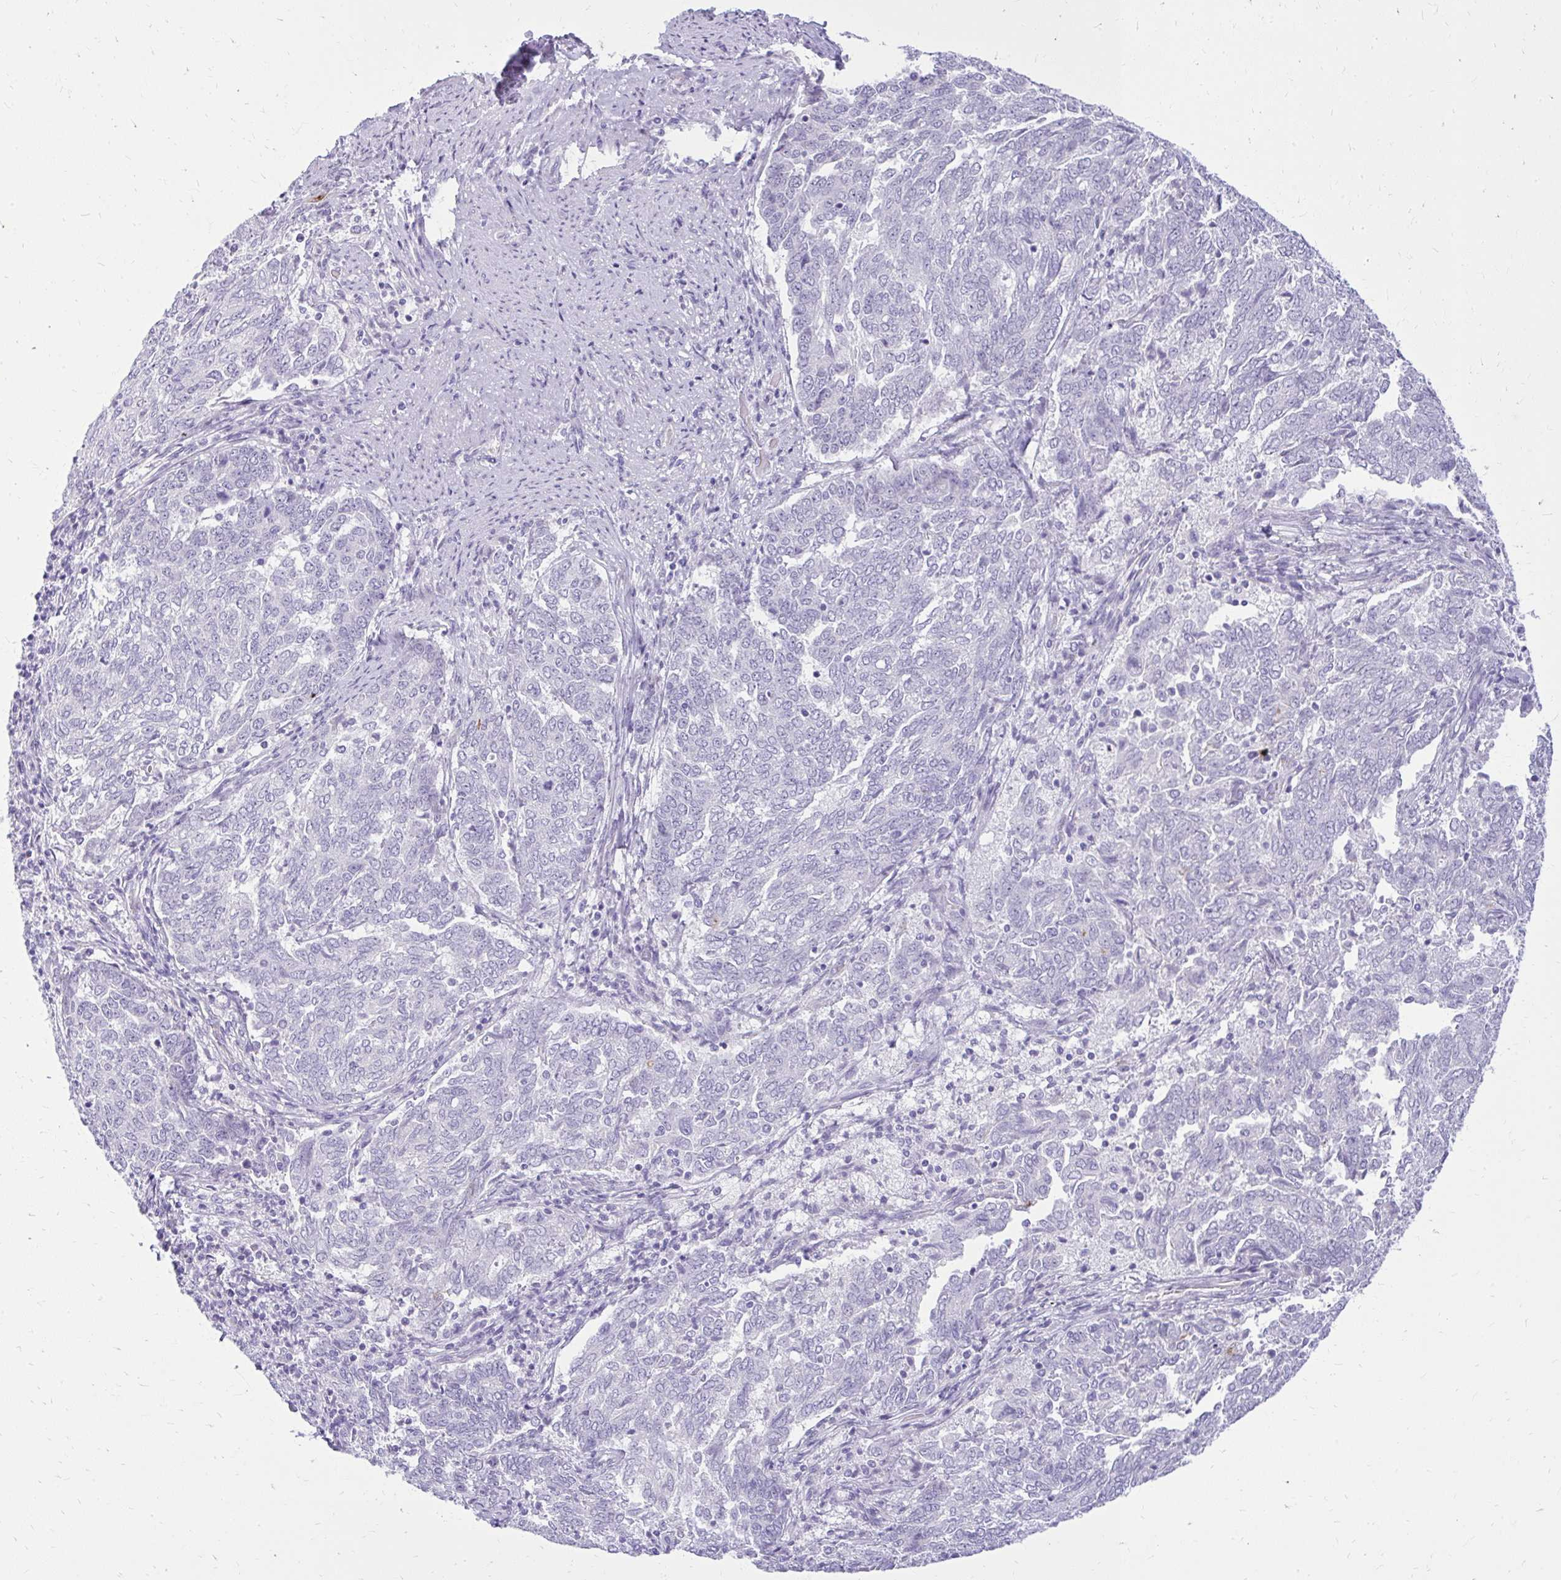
{"staining": {"intensity": "negative", "quantity": "none", "location": "none"}, "tissue": "endometrial cancer", "cell_type": "Tumor cells", "image_type": "cancer", "snomed": [{"axis": "morphology", "description": "Adenocarcinoma, NOS"}, {"axis": "topography", "description": "Endometrium"}], "caption": "Tumor cells are negative for protein expression in human endometrial adenocarcinoma. (Stains: DAB IHC with hematoxylin counter stain, Microscopy: brightfield microscopy at high magnification).", "gene": "PRAP1", "patient": {"sex": "female", "age": 80}}